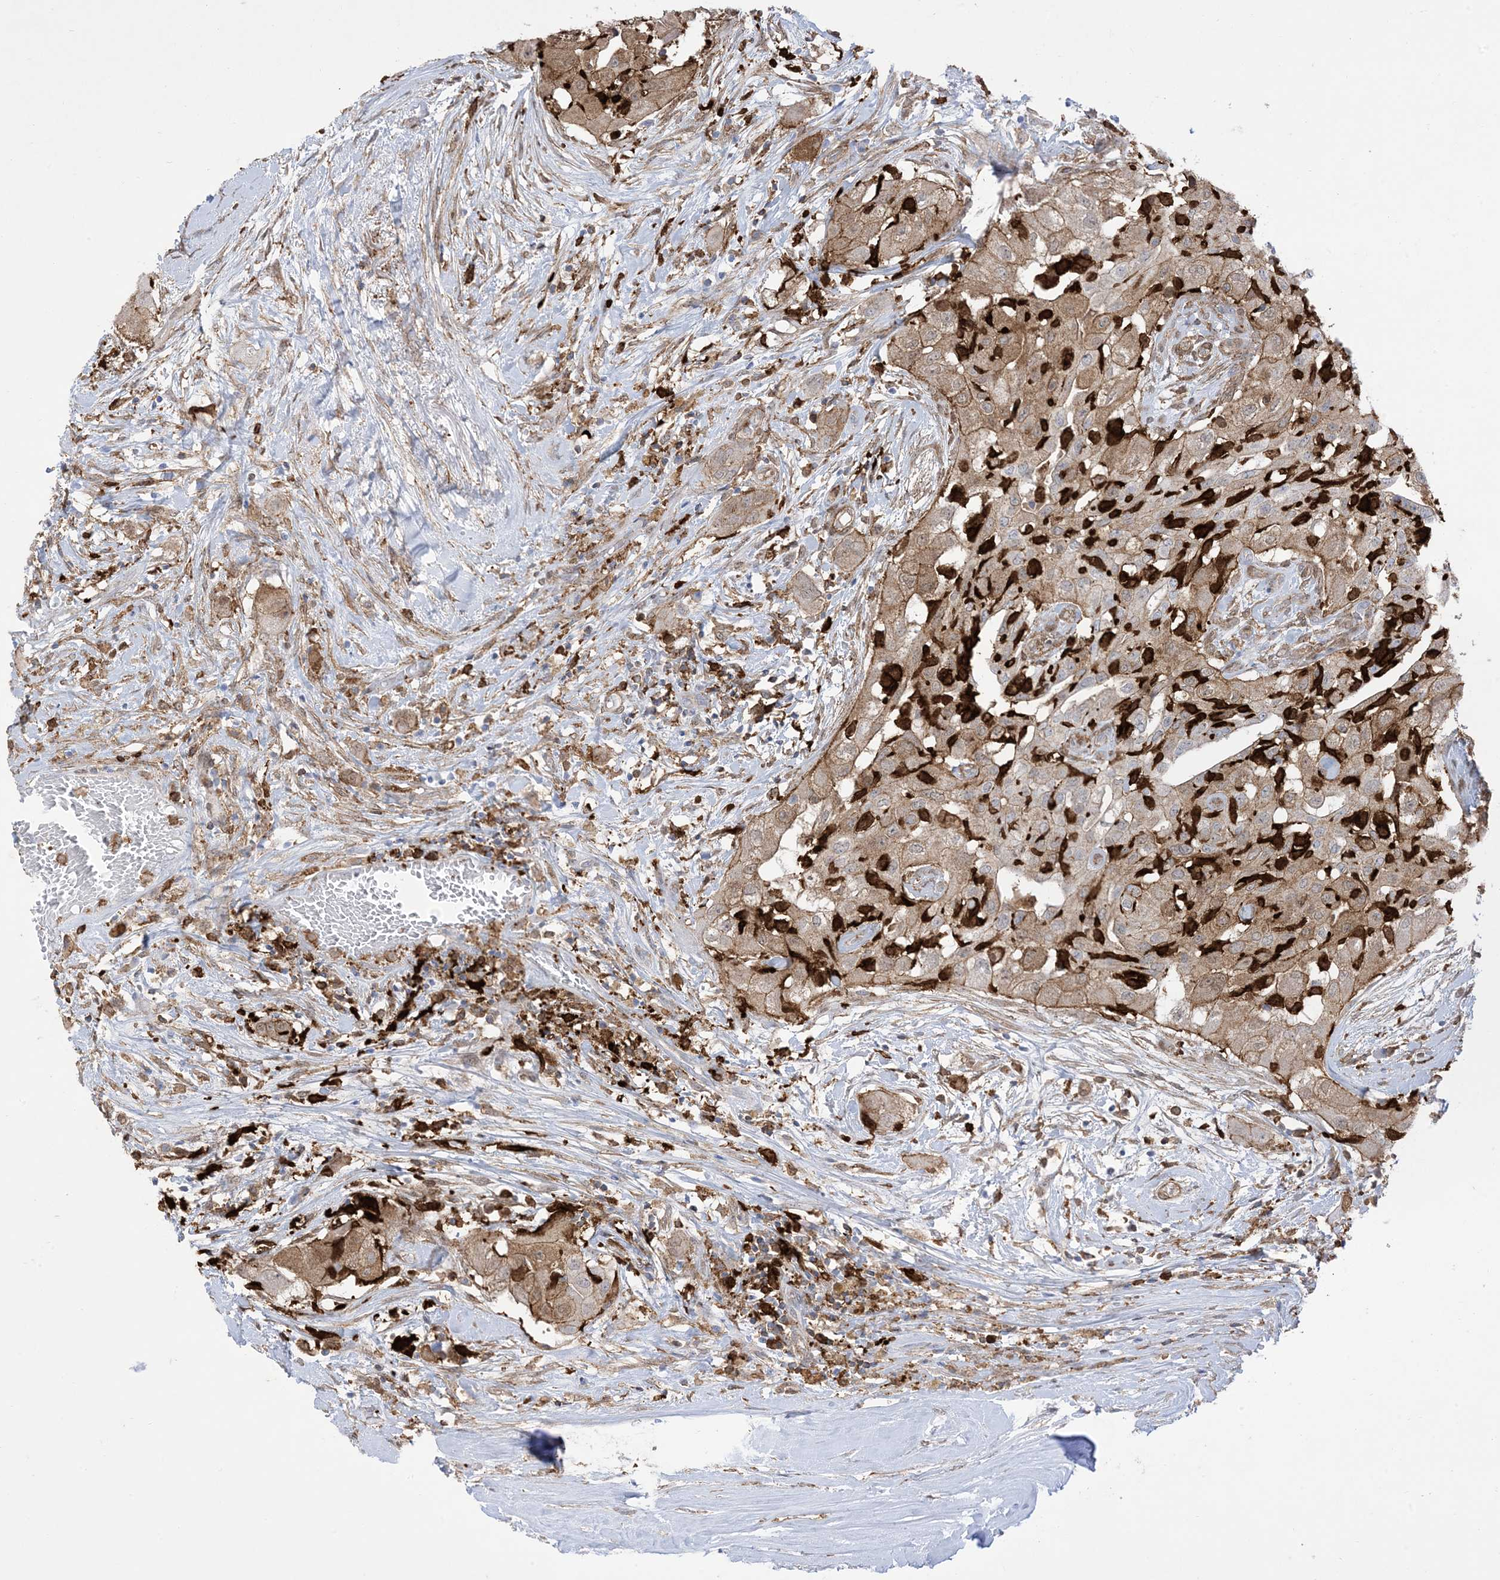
{"staining": {"intensity": "moderate", "quantity": ">75%", "location": "cytoplasmic/membranous"}, "tissue": "thyroid cancer", "cell_type": "Tumor cells", "image_type": "cancer", "snomed": [{"axis": "morphology", "description": "Papillary adenocarcinoma, NOS"}, {"axis": "topography", "description": "Thyroid gland"}], "caption": "Protein expression analysis of human papillary adenocarcinoma (thyroid) reveals moderate cytoplasmic/membranous positivity in approximately >75% of tumor cells.", "gene": "GSN", "patient": {"sex": "female", "age": 59}}